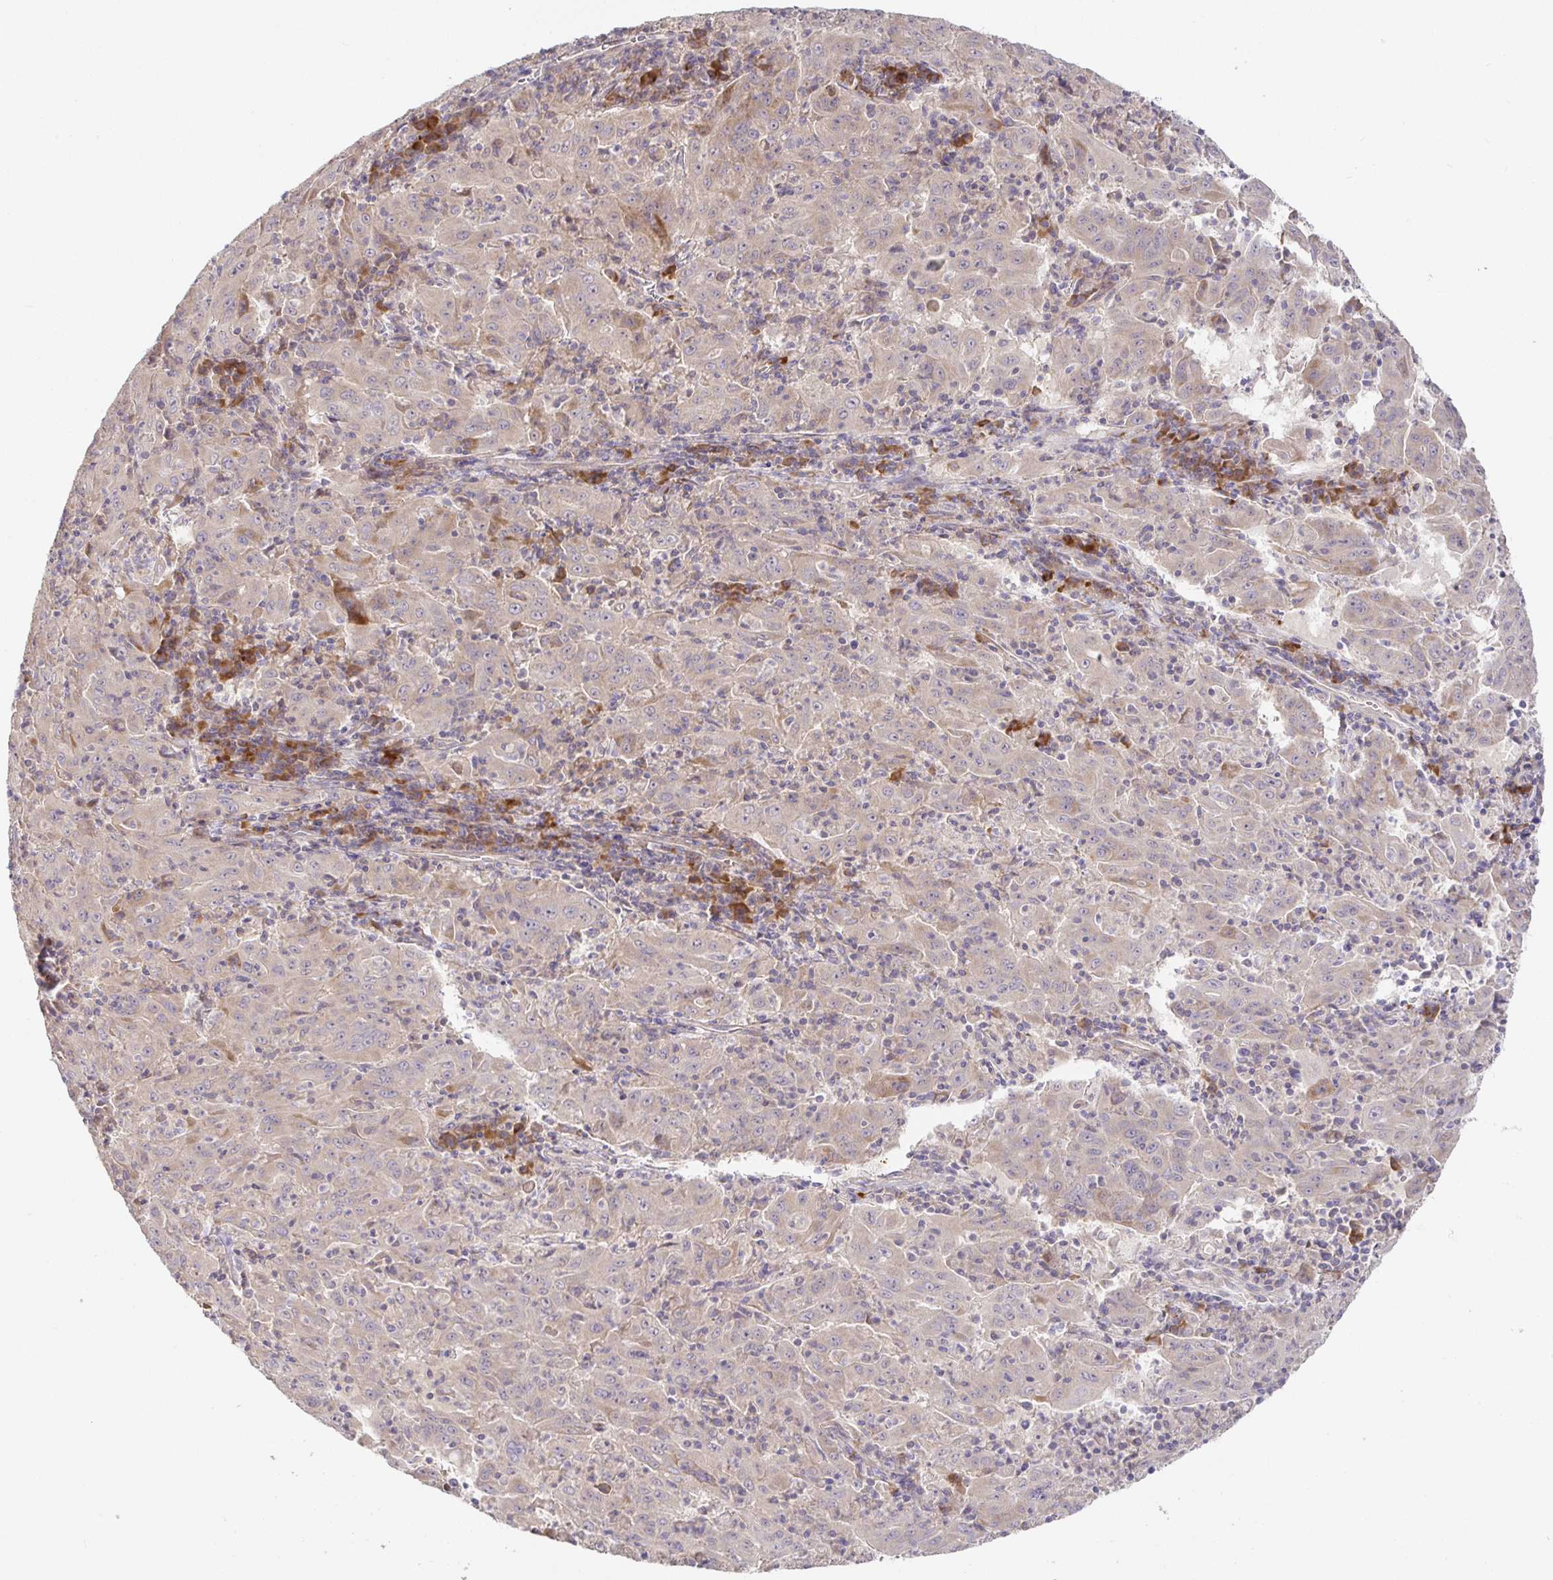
{"staining": {"intensity": "weak", "quantity": ">75%", "location": "cytoplasmic/membranous"}, "tissue": "pancreatic cancer", "cell_type": "Tumor cells", "image_type": "cancer", "snomed": [{"axis": "morphology", "description": "Adenocarcinoma, NOS"}, {"axis": "topography", "description": "Pancreas"}], "caption": "DAB (3,3'-diaminobenzidine) immunohistochemical staining of pancreatic adenocarcinoma demonstrates weak cytoplasmic/membranous protein expression in approximately >75% of tumor cells. The protein of interest is shown in brown color, while the nuclei are stained blue.", "gene": "ZDHHC11", "patient": {"sex": "male", "age": 63}}